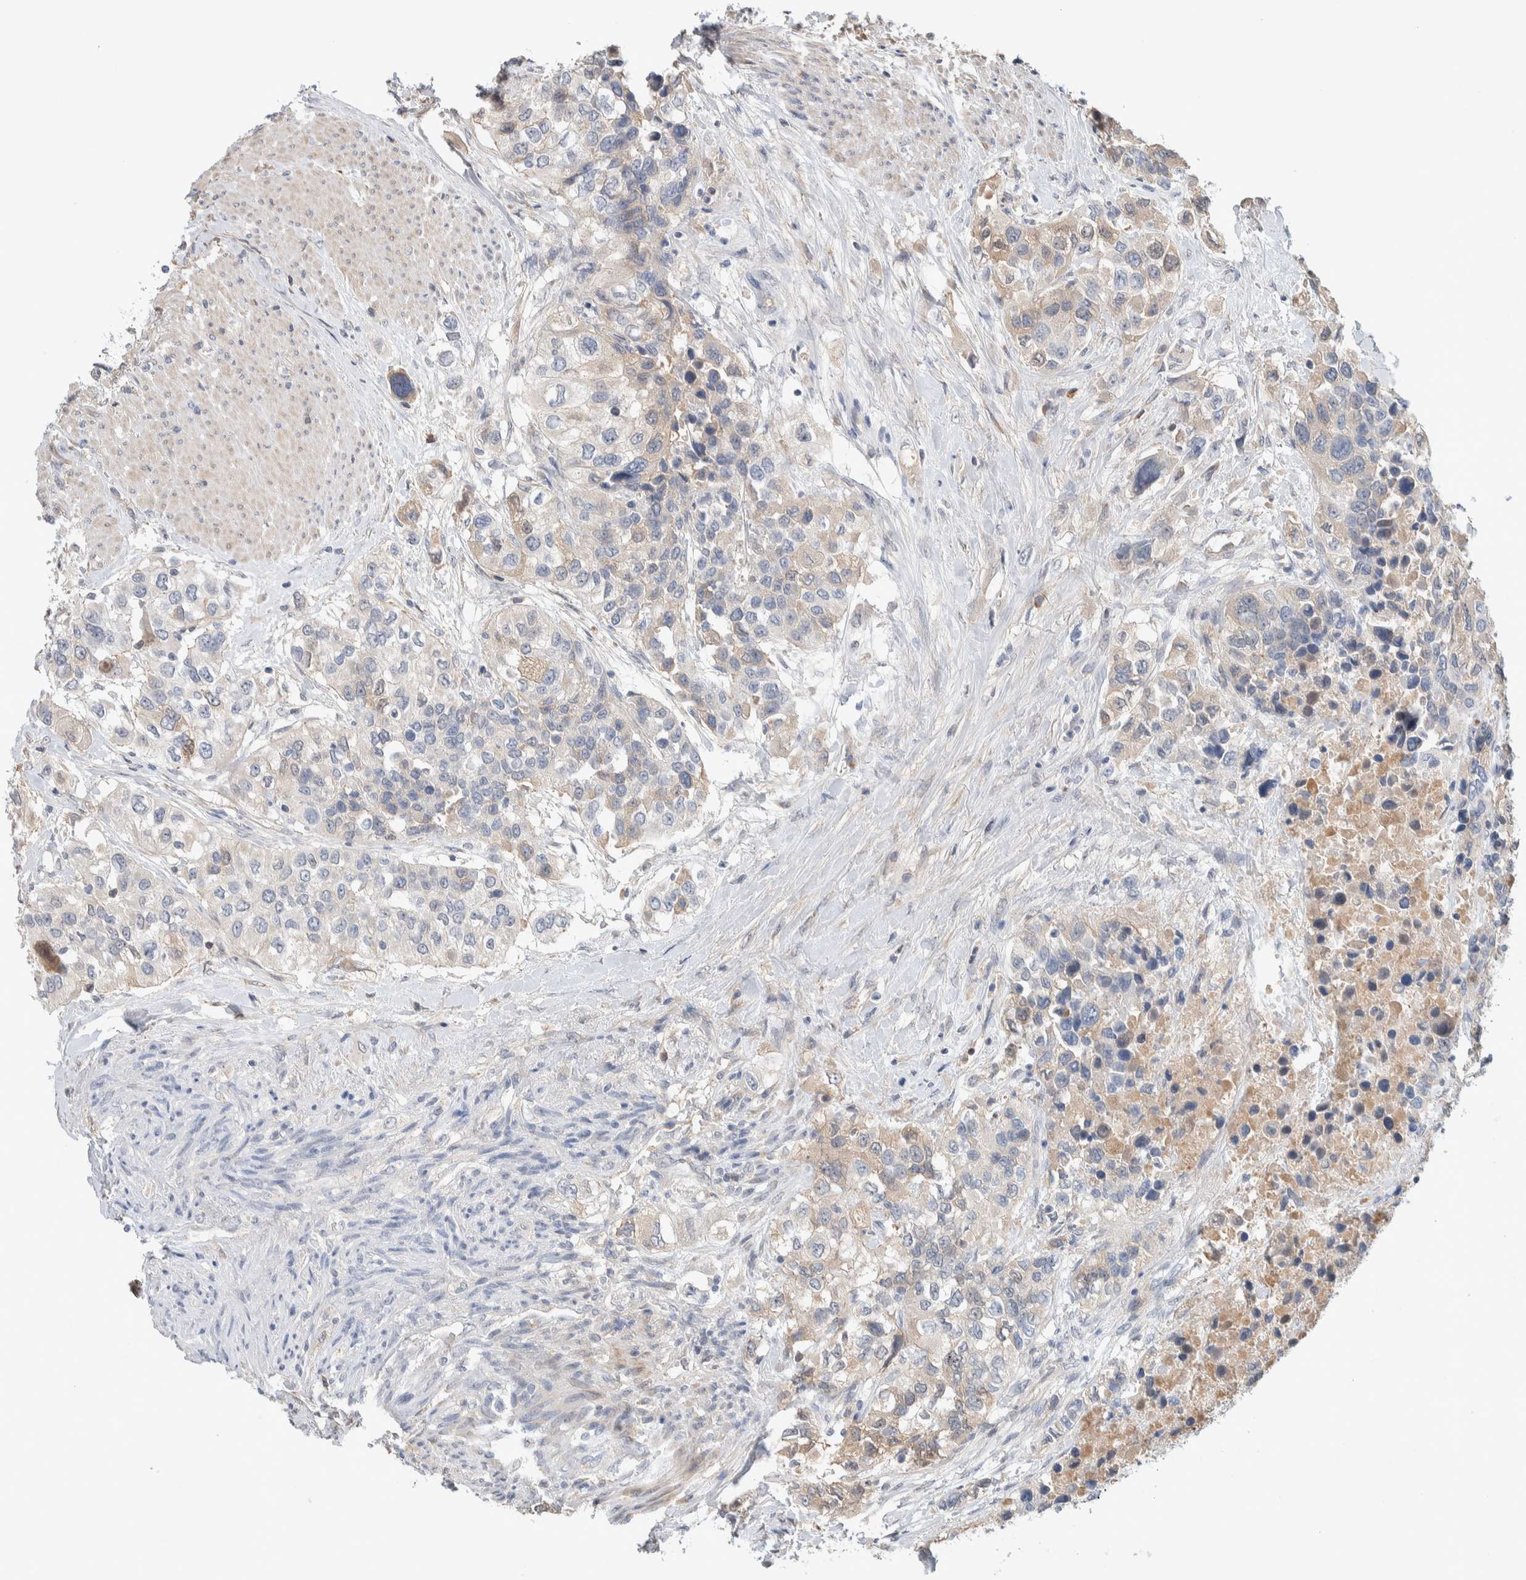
{"staining": {"intensity": "weak", "quantity": "<25%", "location": "cytoplasmic/membranous"}, "tissue": "urothelial cancer", "cell_type": "Tumor cells", "image_type": "cancer", "snomed": [{"axis": "morphology", "description": "Urothelial carcinoma, High grade"}, {"axis": "topography", "description": "Urinary bladder"}], "caption": "High magnification brightfield microscopy of urothelial cancer stained with DAB (3,3'-diaminobenzidine) (brown) and counterstained with hematoxylin (blue): tumor cells show no significant positivity.", "gene": "DEPTOR", "patient": {"sex": "female", "age": 80}}